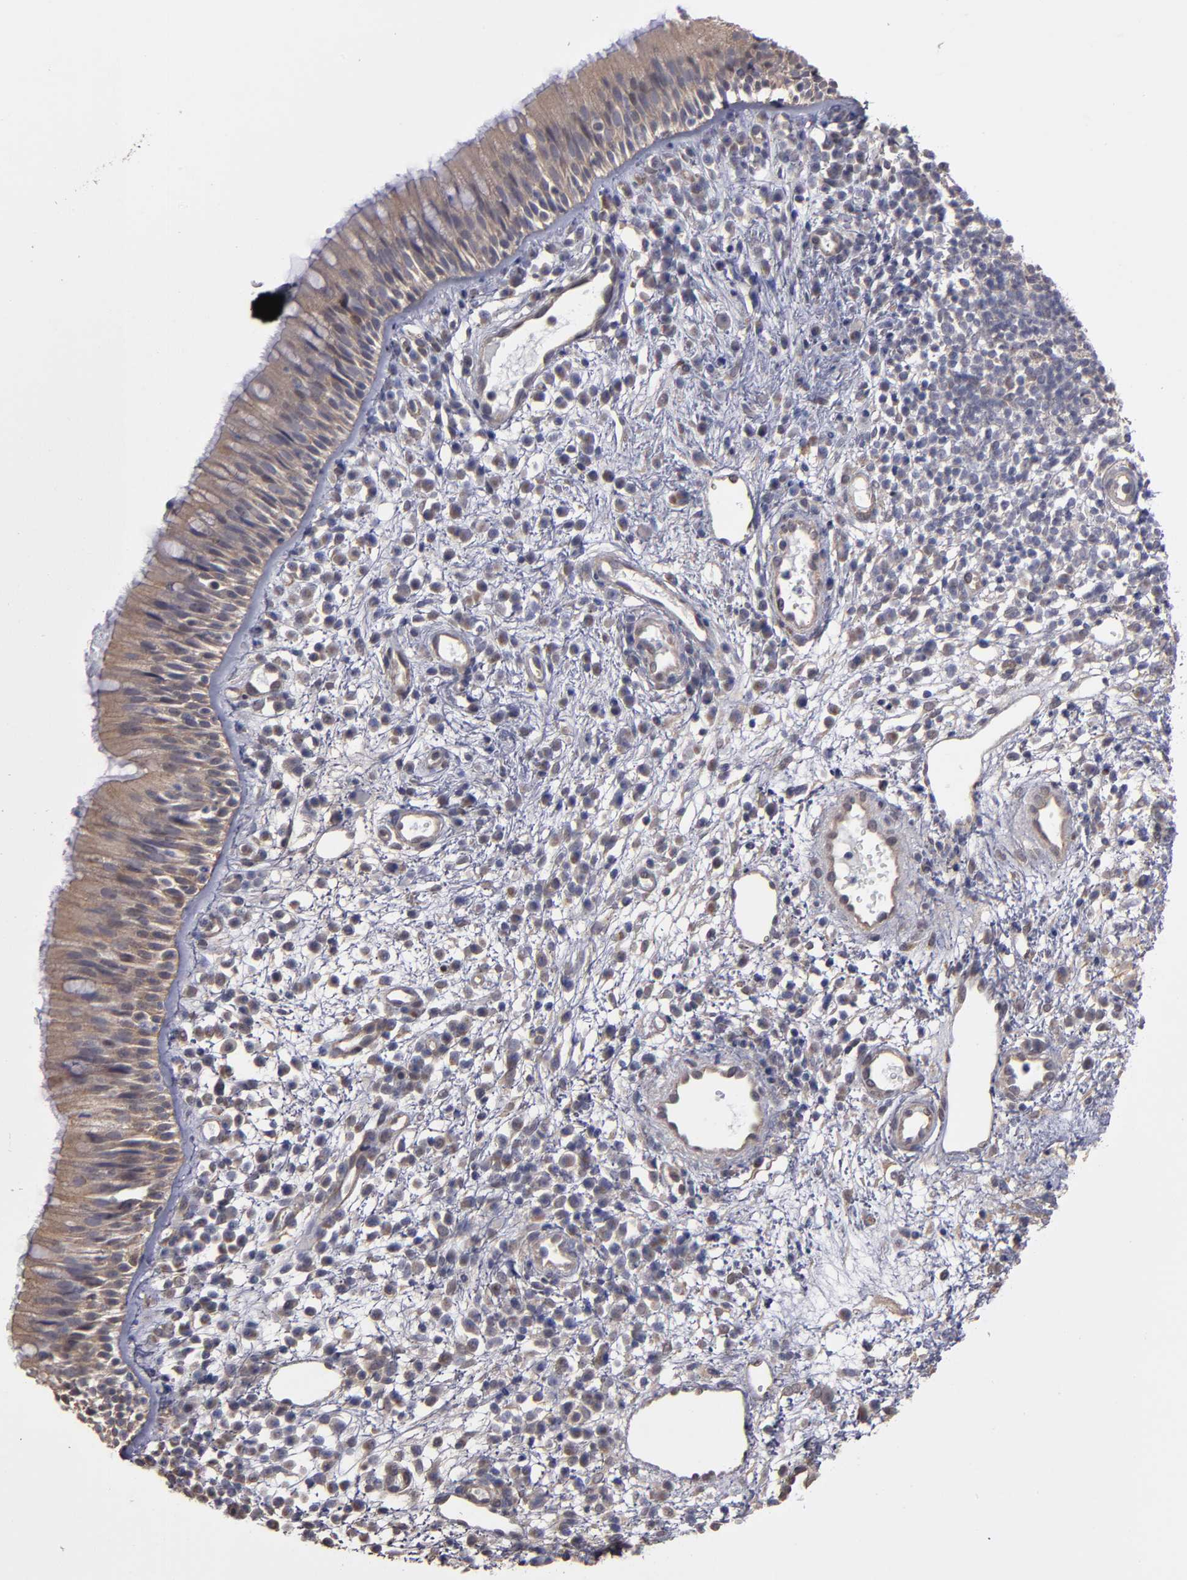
{"staining": {"intensity": "weak", "quantity": ">75%", "location": "cytoplasmic/membranous"}, "tissue": "nasopharynx", "cell_type": "Respiratory epithelial cells", "image_type": "normal", "snomed": [{"axis": "morphology", "description": "Normal tissue, NOS"}, {"axis": "morphology", "description": "Inflammation, NOS"}, {"axis": "morphology", "description": "Malignant melanoma, Metastatic site"}, {"axis": "topography", "description": "Nasopharynx"}], "caption": "Weak cytoplasmic/membranous expression is present in approximately >75% of respiratory epithelial cells in unremarkable nasopharynx.", "gene": "NDRG2", "patient": {"sex": "female", "age": 55}}